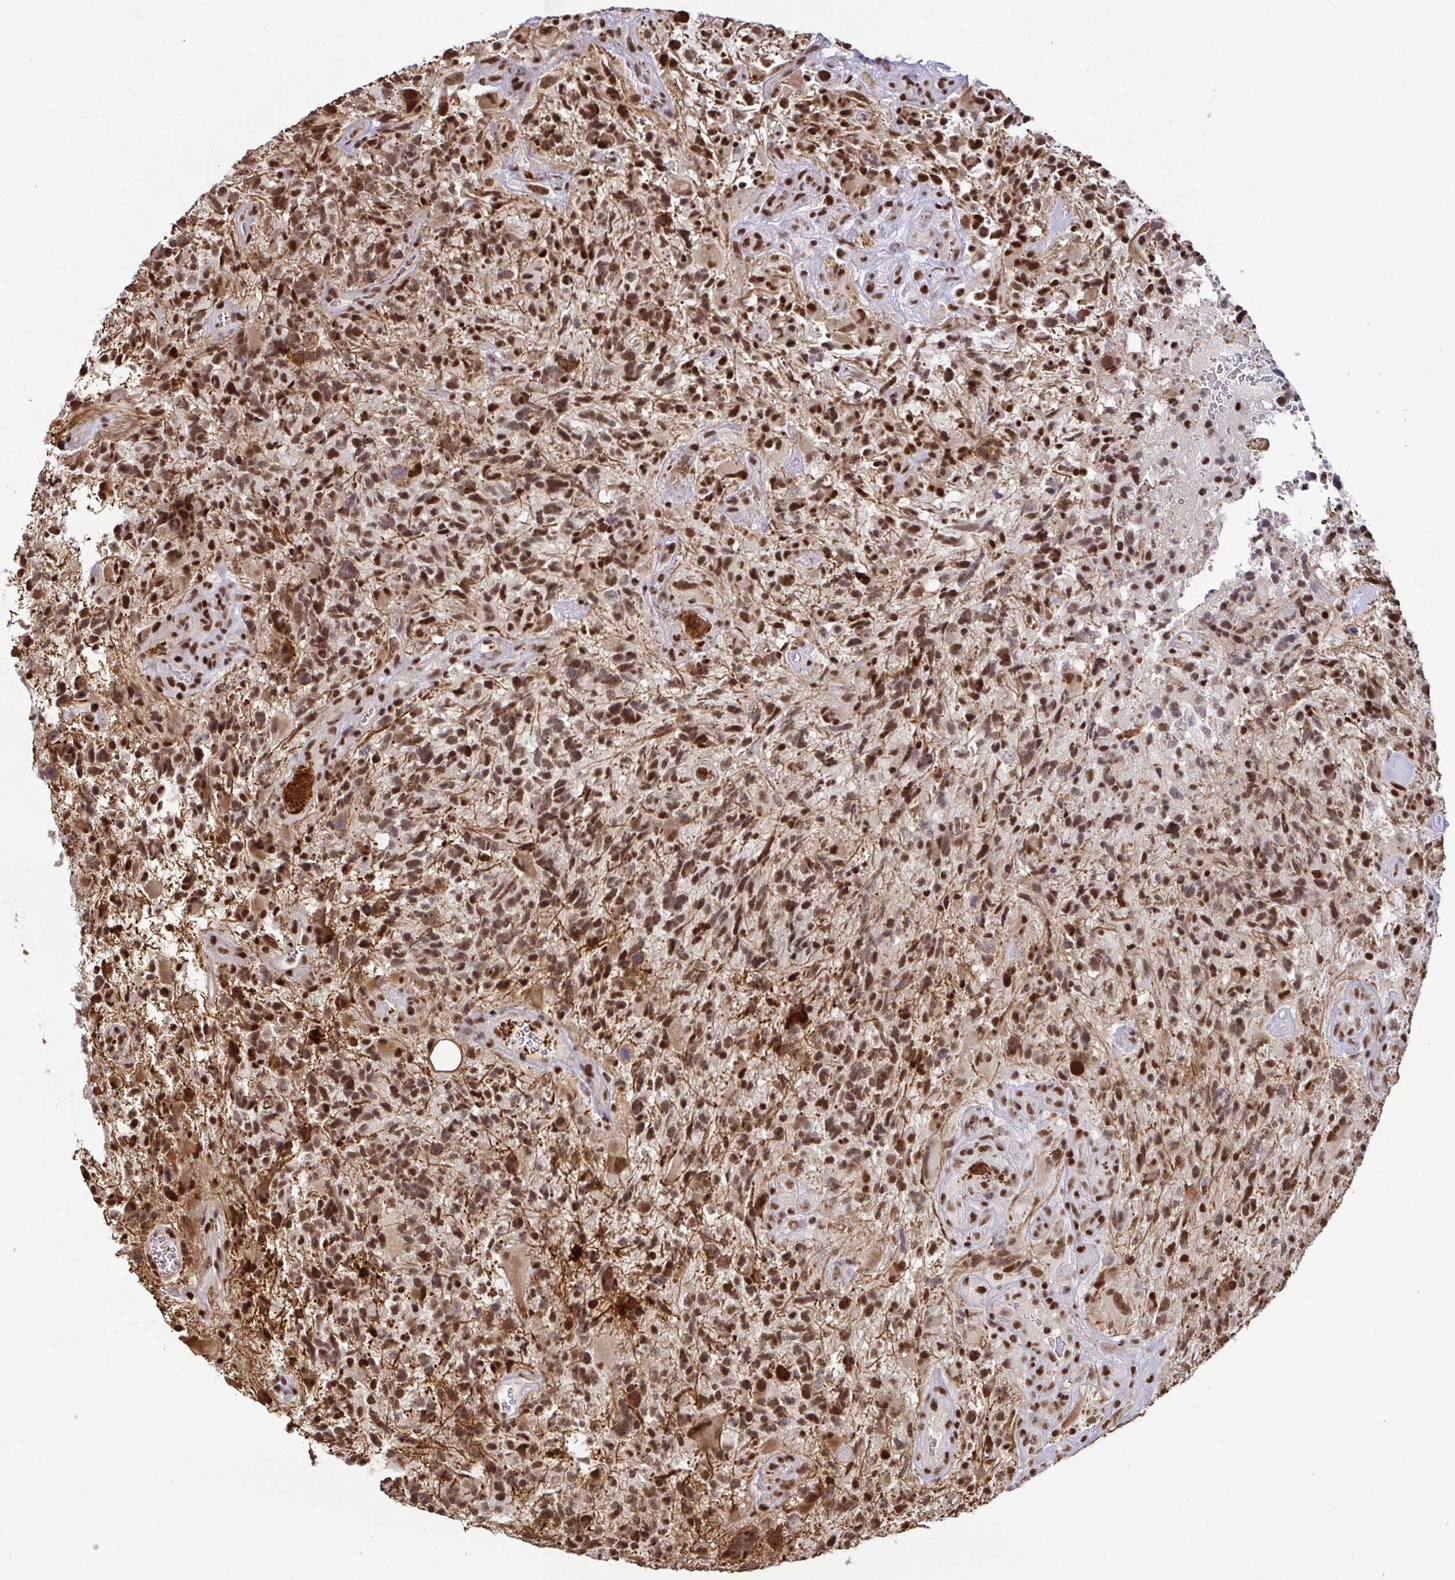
{"staining": {"intensity": "moderate", "quantity": ">75%", "location": "cytoplasmic/membranous,nuclear"}, "tissue": "glioma", "cell_type": "Tumor cells", "image_type": "cancer", "snomed": [{"axis": "morphology", "description": "Glioma, malignant, High grade"}, {"axis": "topography", "description": "Brain"}], "caption": "Approximately >75% of tumor cells in malignant glioma (high-grade) reveal moderate cytoplasmic/membranous and nuclear protein expression as visualized by brown immunohistochemical staining.", "gene": "SP3", "patient": {"sex": "female", "age": 71}}